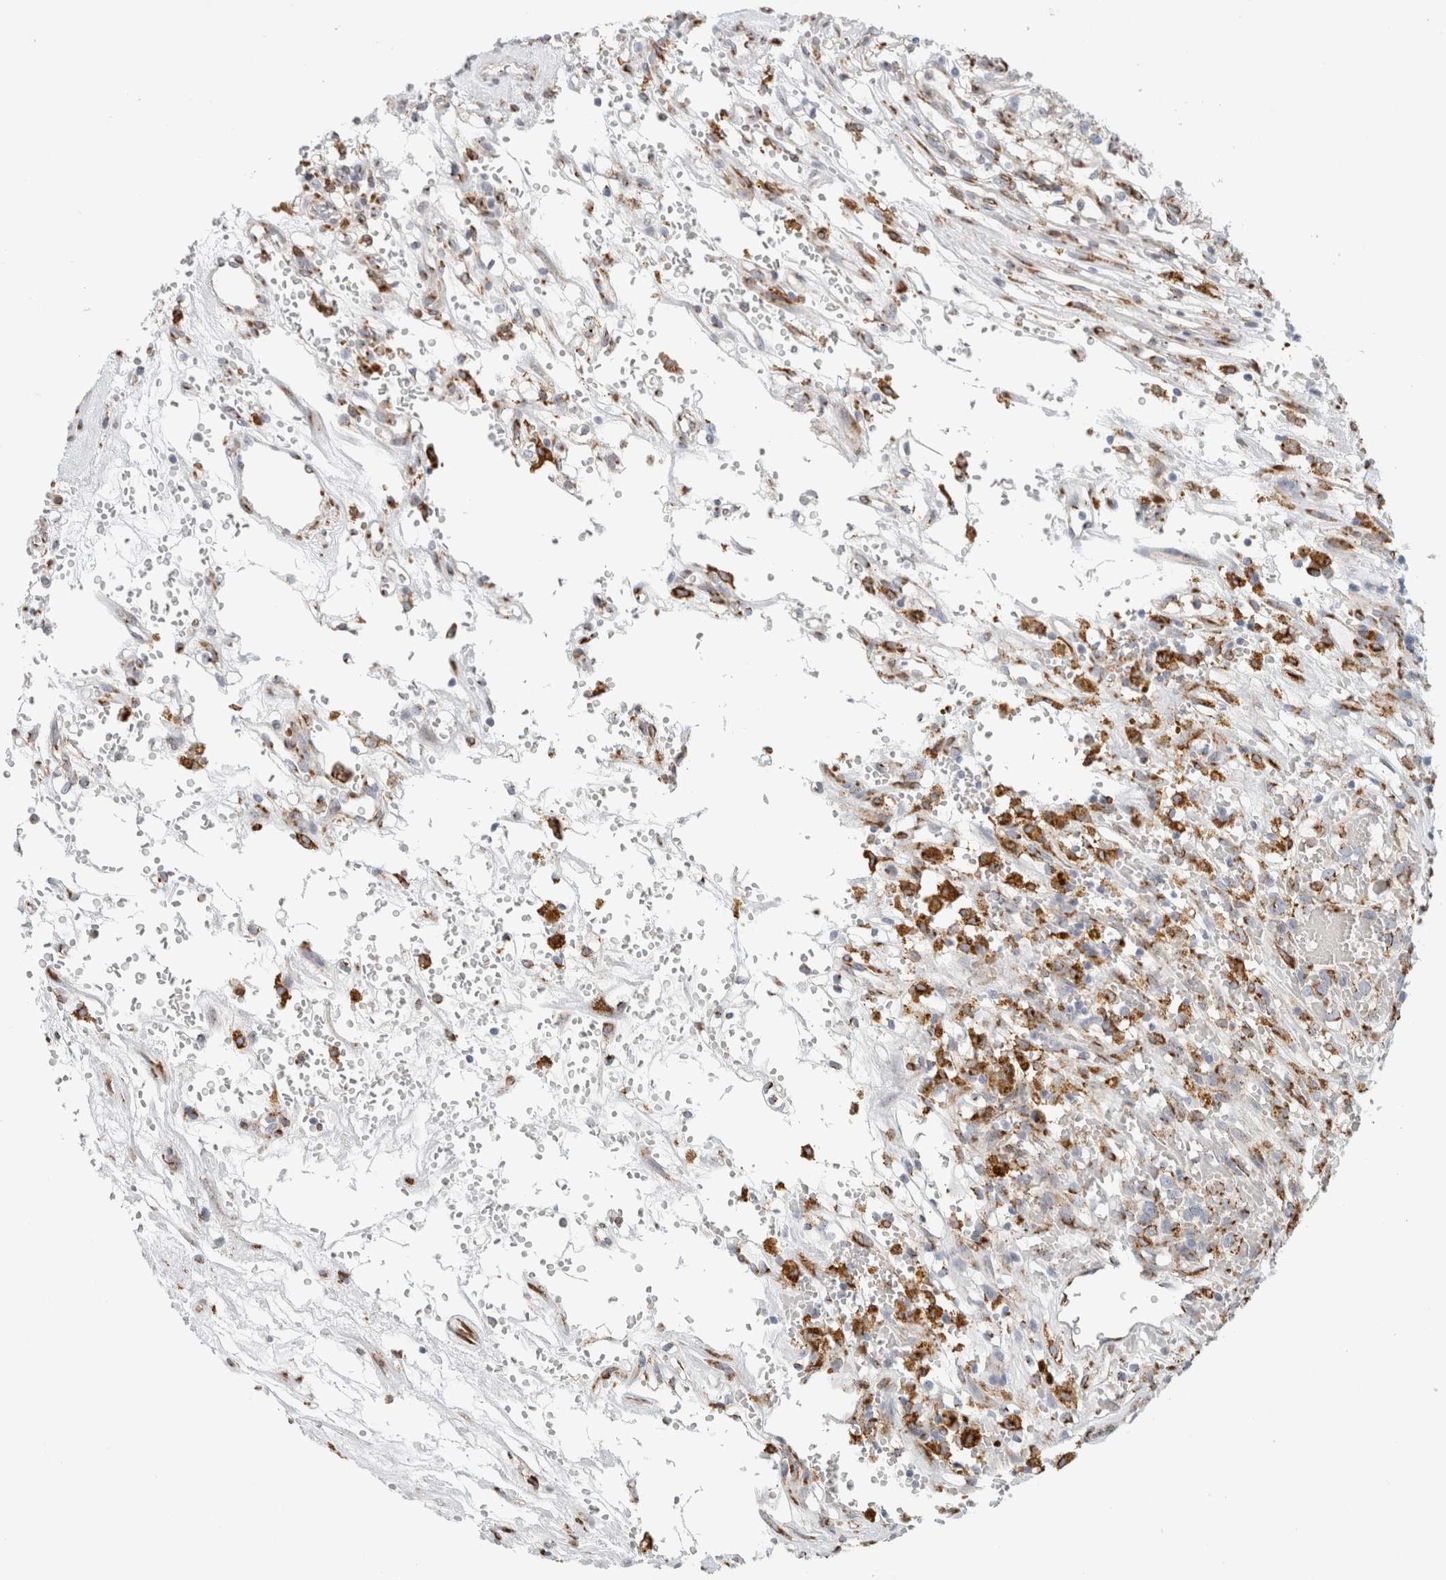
{"staining": {"intensity": "moderate", "quantity": ">75%", "location": "cytoplasmic/membranous"}, "tissue": "renal cancer", "cell_type": "Tumor cells", "image_type": "cancer", "snomed": [{"axis": "morphology", "description": "Adenocarcinoma, NOS"}, {"axis": "topography", "description": "Kidney"}], "caption": "High-magnification brightfield microscopy of adenocarcinoma (renal) stained with DAB (3,3'-diaminobenzidine) (brown) and counterstained with hematoxylin (blue). tumor cells exhibit moderate cytoplasmic/membranous positivity is identified in about>75% of cells.", "gene": "MCFD2", "patient": {"sex": "female", "age": 57}}